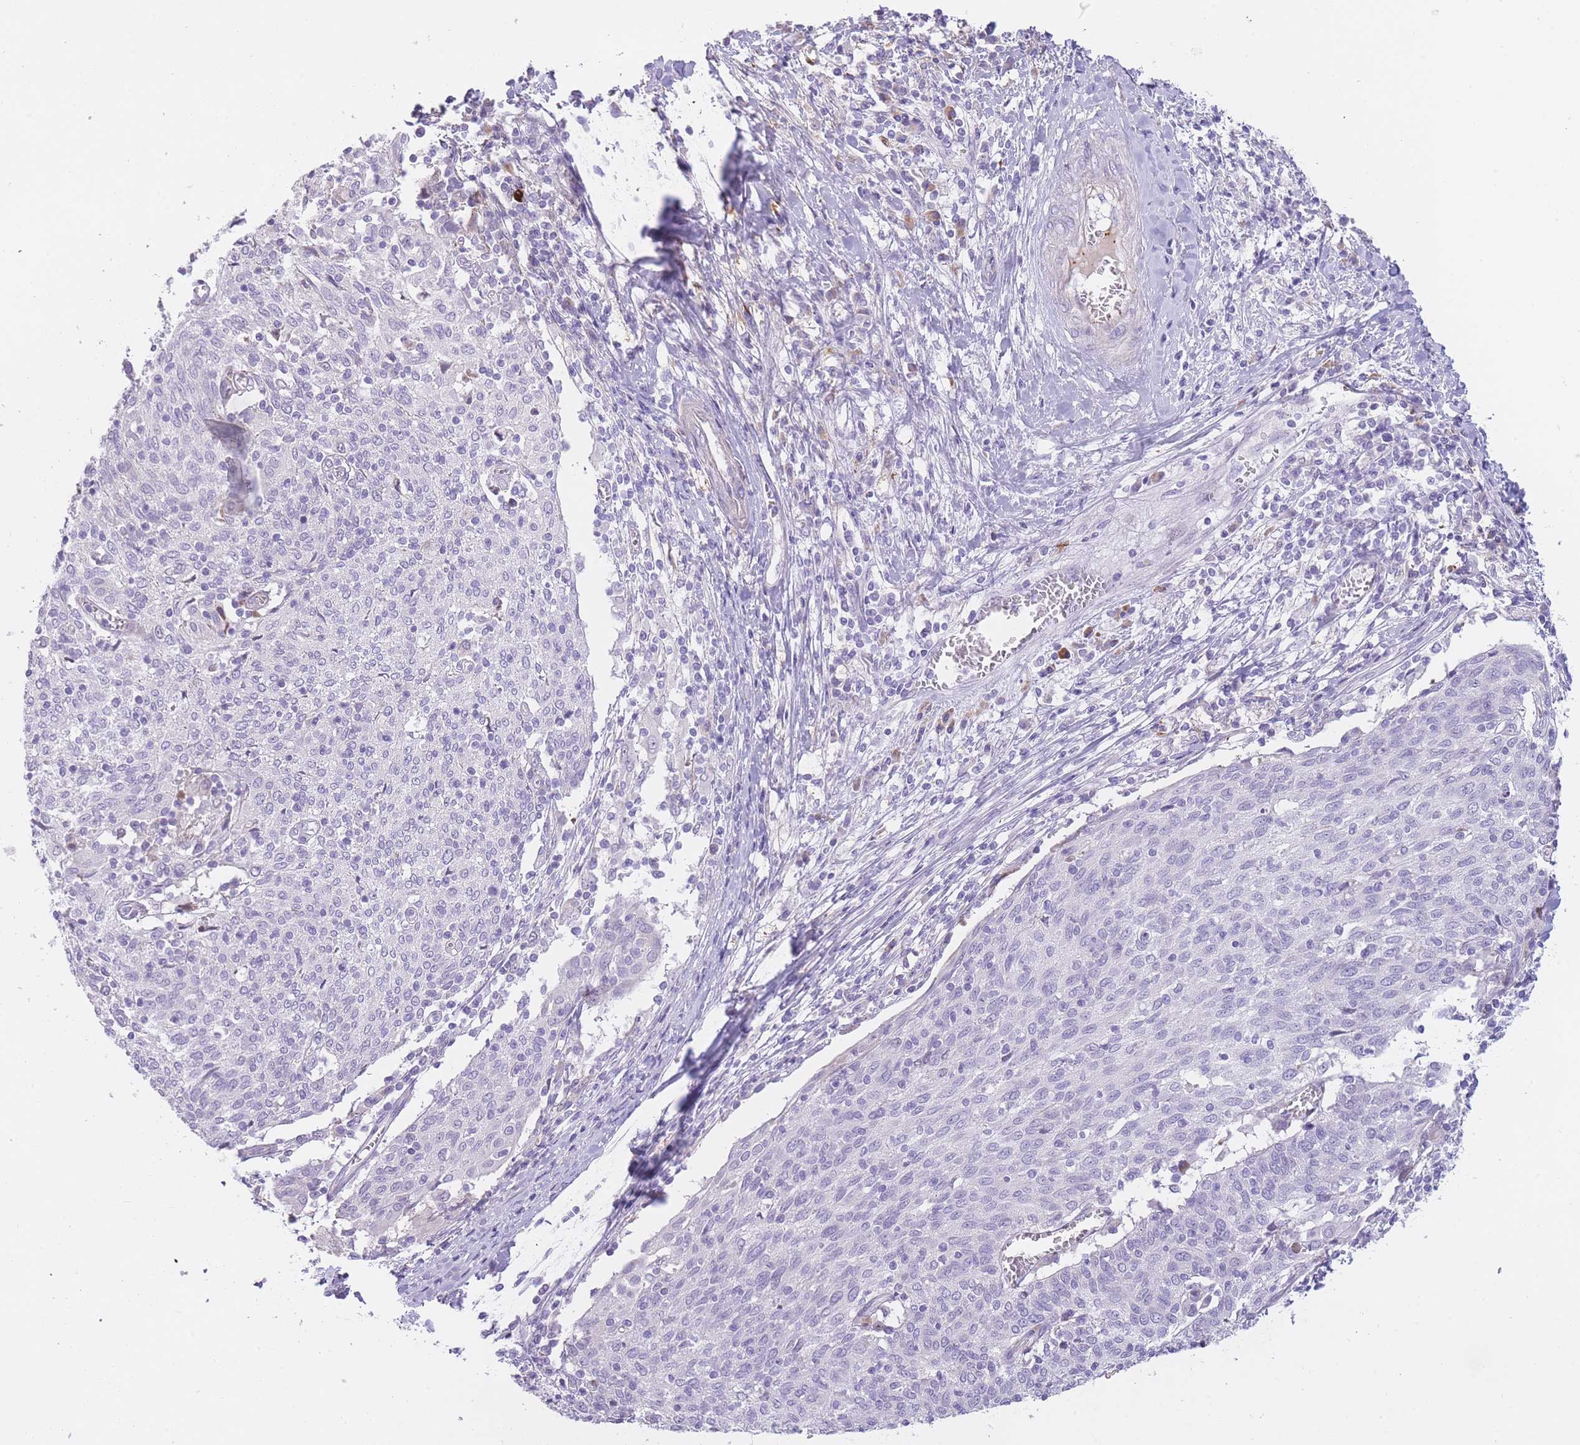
{"staining": {"intensity": "negative", "quantity": "none", "location": "none"}, "tissue": "cervical cancer", "cell_type": "Tumor cells", "image_type": "cancer", "snomed": [{"axis": "morphology", "description": "Squamous cell carcinoma, NOS"}, {"axis": "topography", "description": "Cervix"}], "caption": "Tumor cells show no significant protein expression in cervical cancer.", "gene": "IMPG1", "patient": {"sex": "female", "age": 52}}